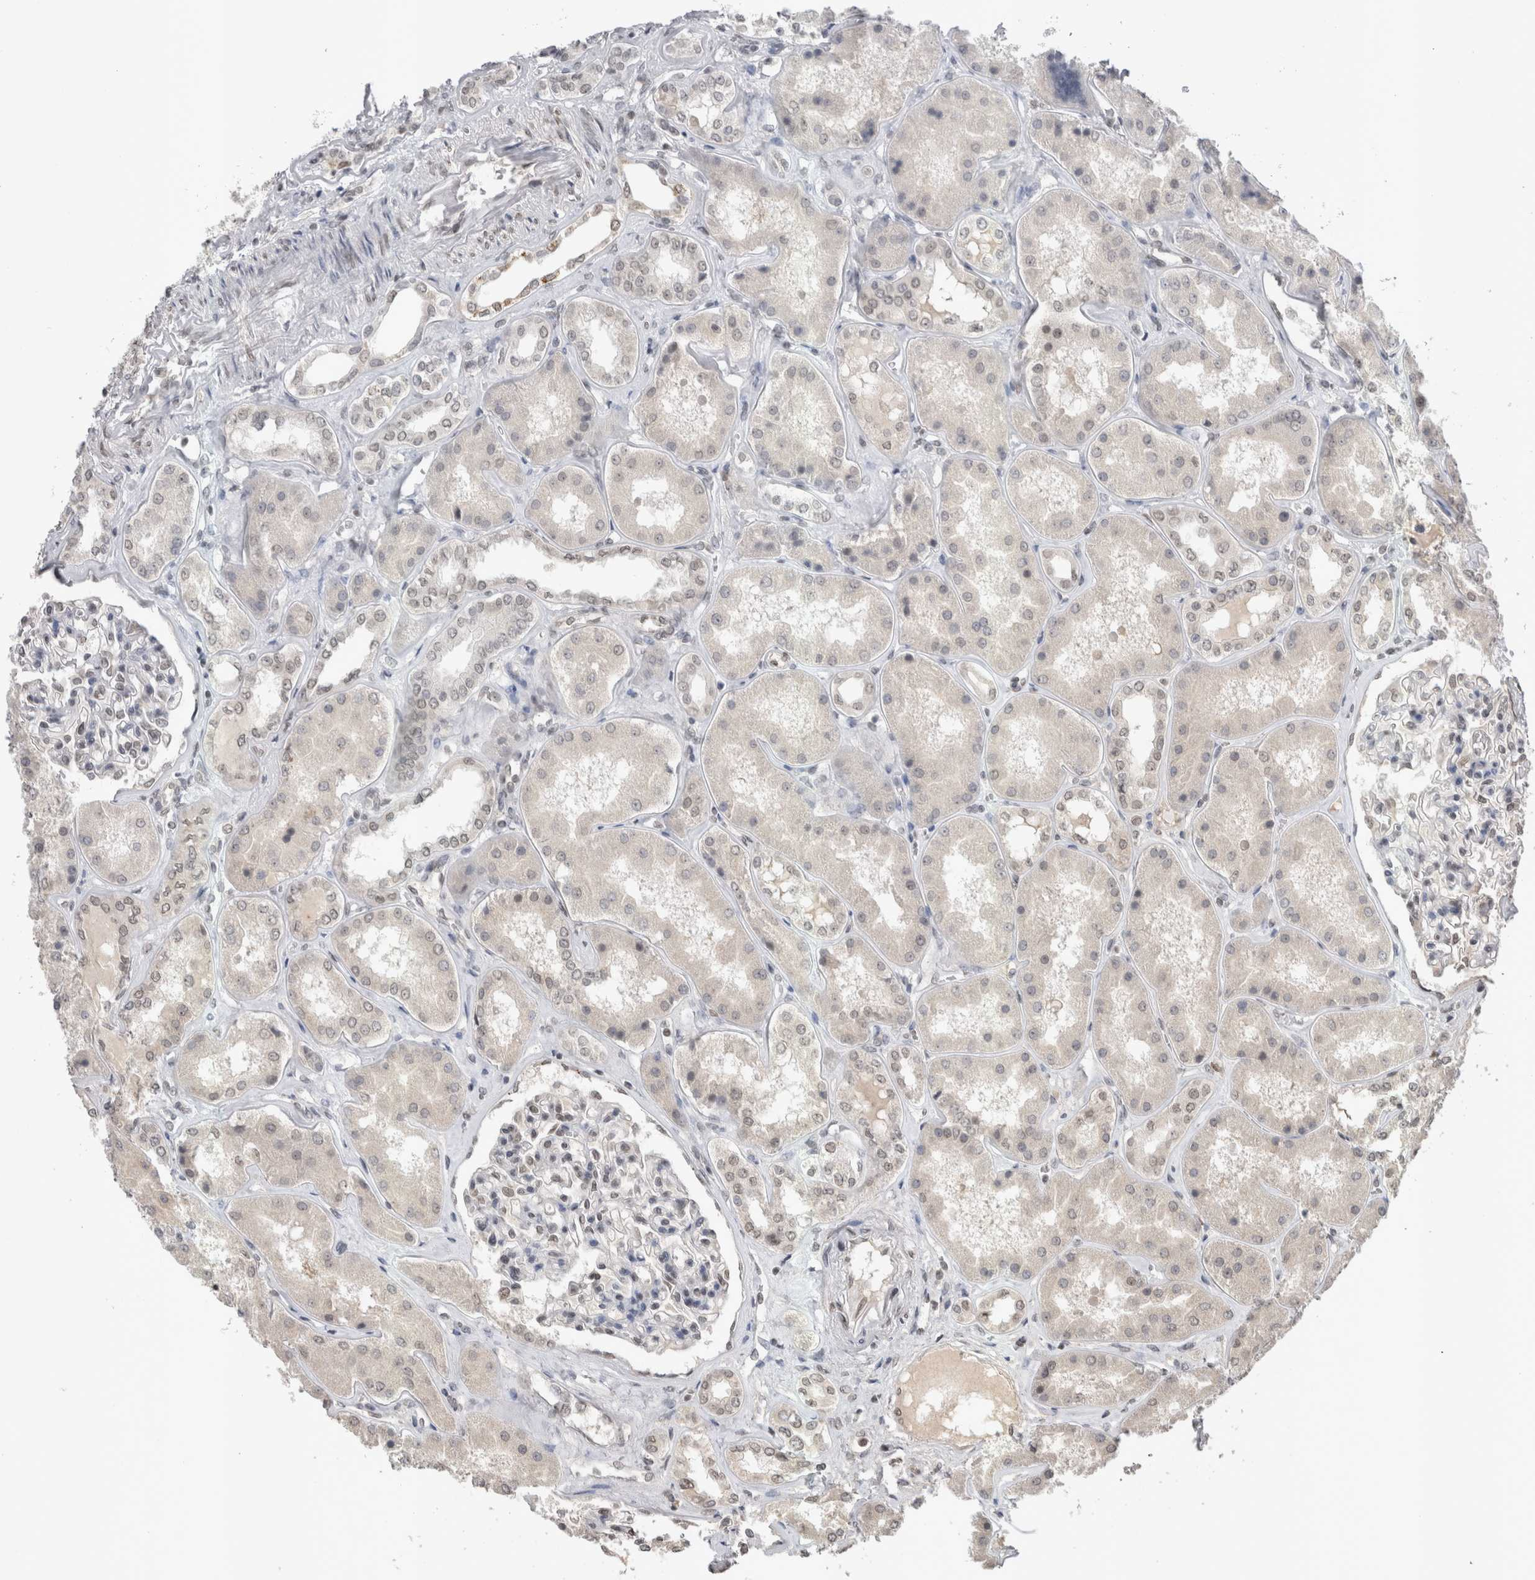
{"staining": {"intensity": "weak", "quantity": ">75%", "location": "nuclear"}, "tissue": "kidney", "cell_type": "Cells in glomeruli", "image_type": "normal", "snomed": [{"axis": "morphology", "description": "Normal tissue, NOS"}, {"axis": "topography", "description": "Kidney"}], "caption": "The micrograph demonstrates immunohistochemical staining of benign kidney. There is weak nuclear expression is present in approximately >75% of cells in glomeruli. (brown staining indicates protein expression, while blue staining denotes nuclei).", "gene": "DAXX", "patient": {"sex": "female", "age": 56}}